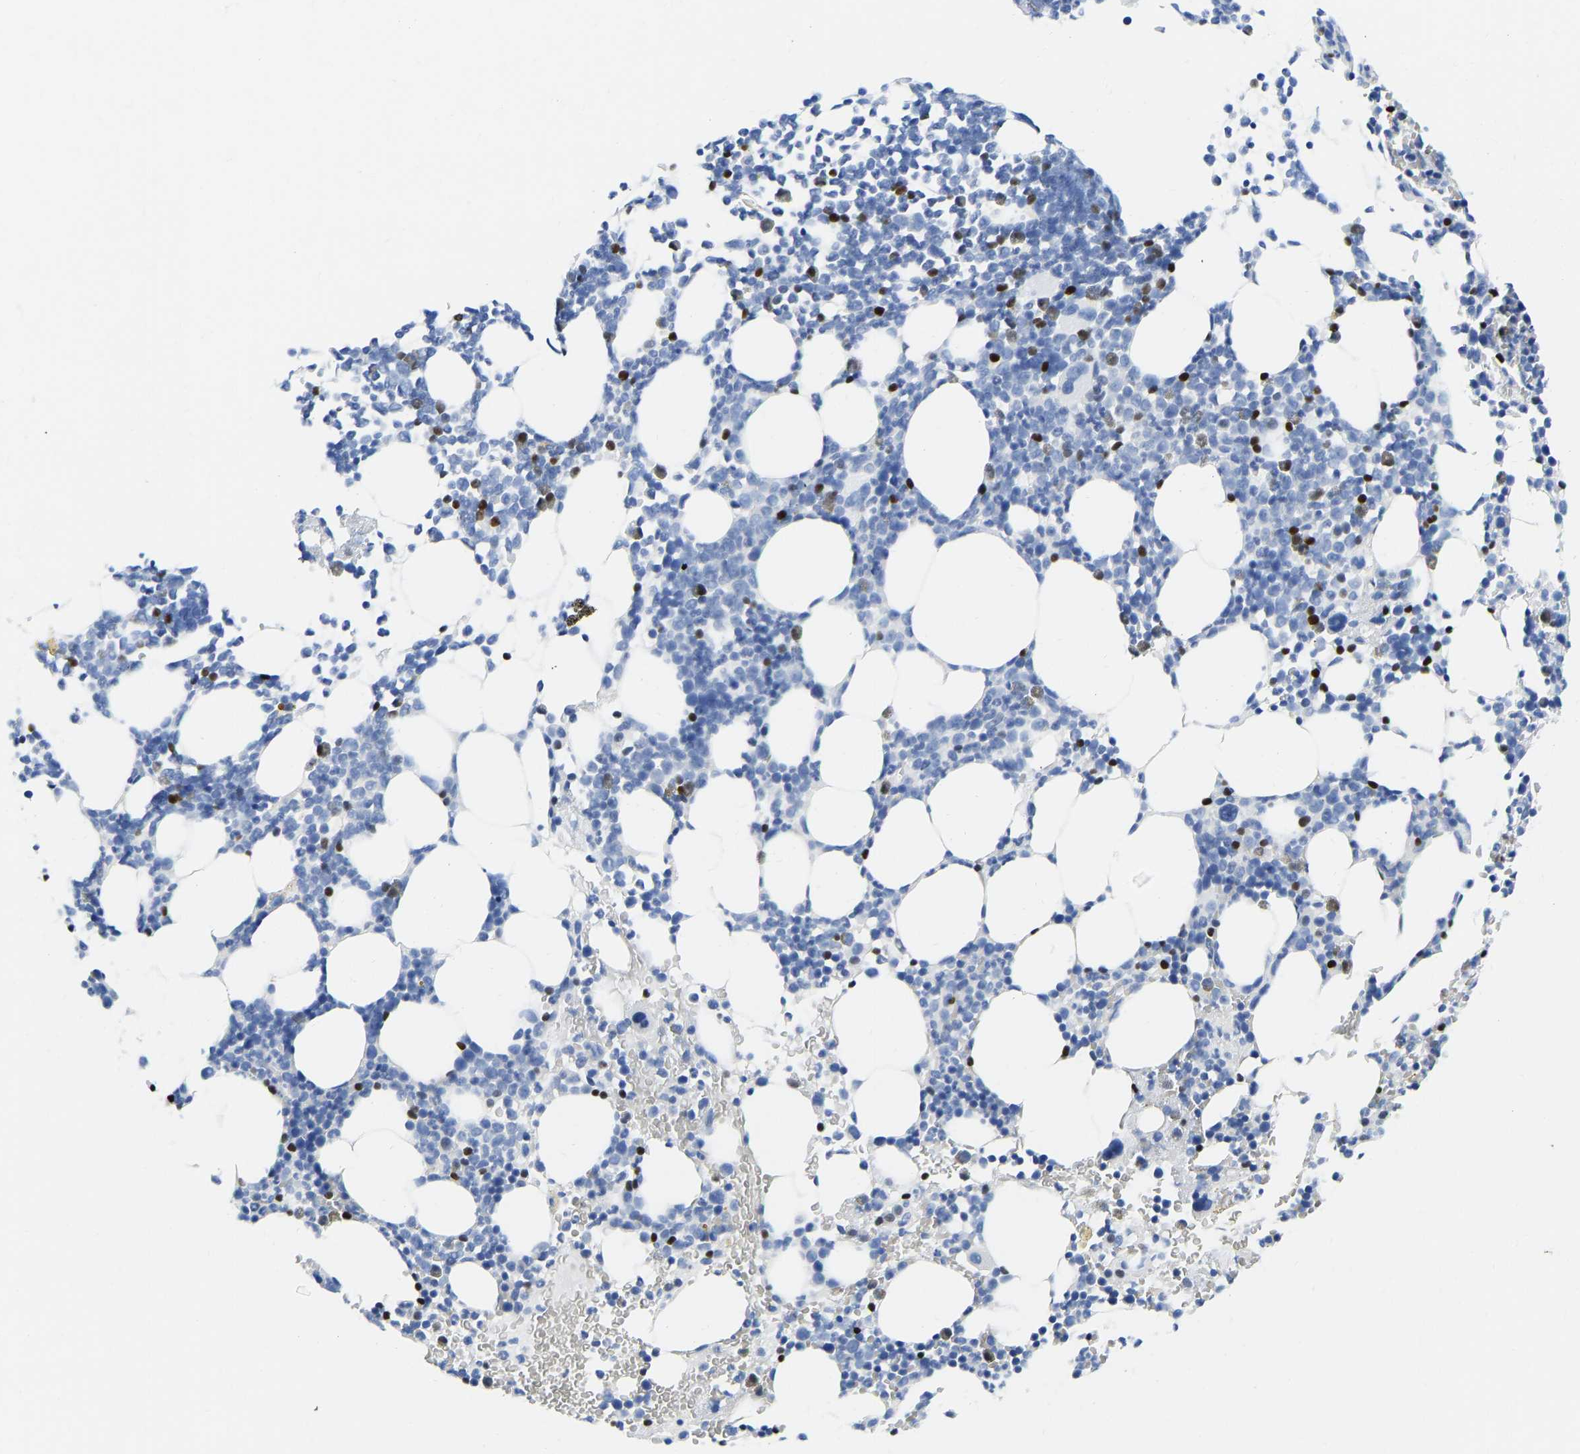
{"staining": {"intensity": "strong", "quantity": "<25%", "location": "nuclear"}, "tissue": "bone marrow", "cell_type": "Hematopoietic cells", "image_type": "normal", "snomed": [{"axis": "morphology", "description": "Normal tissue, NOS"}, {"axis": "morphology", "description": "Inflammation, NOS"}, {"axis": "topography", "description": "Bone marrow"}], "caption": "Unremarkable bone marrow shows strong nuclear expression in about <25% of hematopoietic cells, visualized by immunohistochemistry.", "gene": "TCF7", "patient": {"sex": "female", "age": 67}}